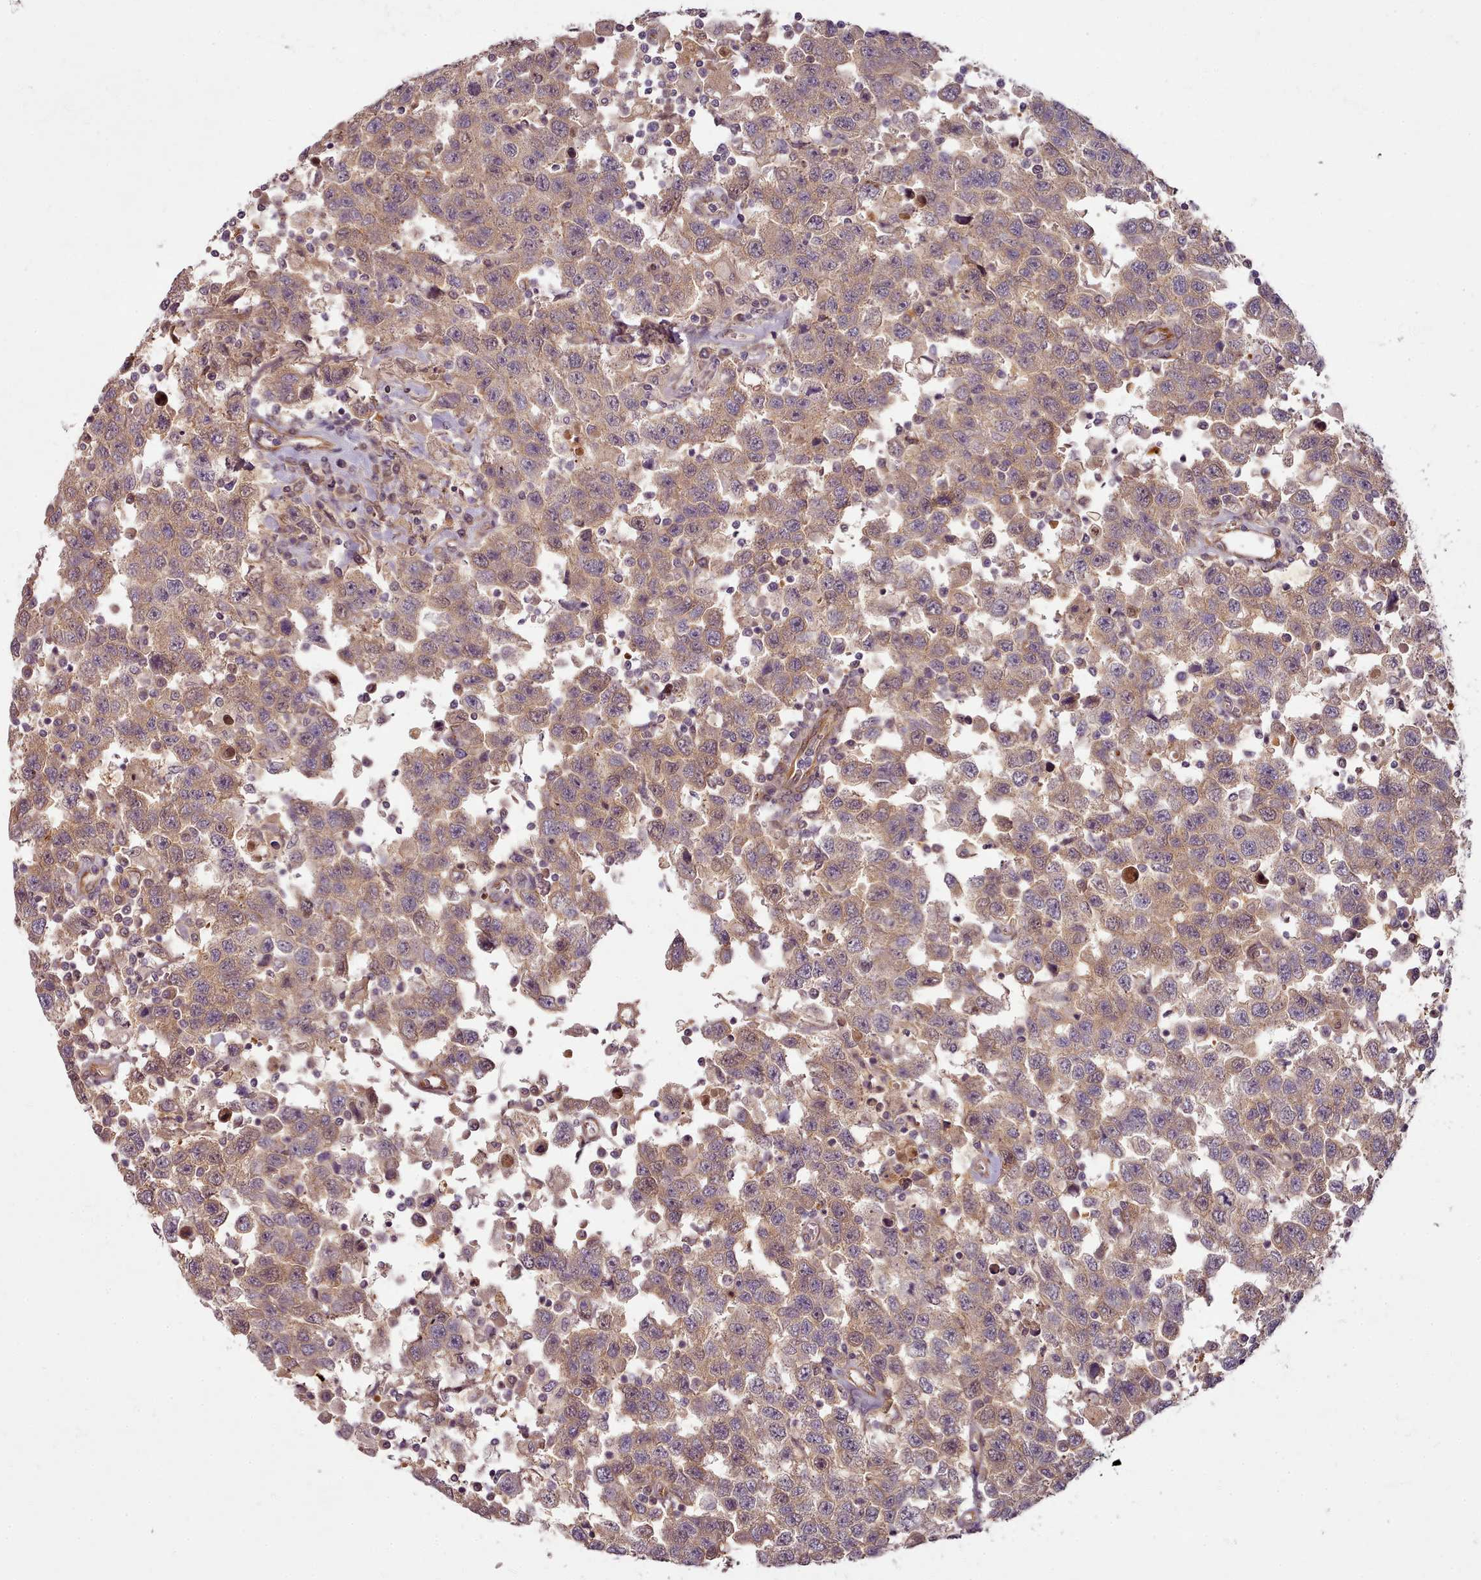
{"staining": {"intensity": "moderate", "quantity": ">75%", "location": "cytoplasmic/membranous,nuclear"}, "tissue": "testis cancer", "cell_type": "Tumor cells", "image_type": "cancer", "snomed": [{"axis": "morphology", "description": "Seminoma, NOS"}, {"axis": "topography", "description": "Testis"}], "caption": "Human seminoma (testis) stained with a brown dye shows moderate cytoplasmic/membranous and nuclear positive expression in about >75% of tumor cells.", "gene": "C1QTNF5", "patient": {"sex": "male", "age": 41}}